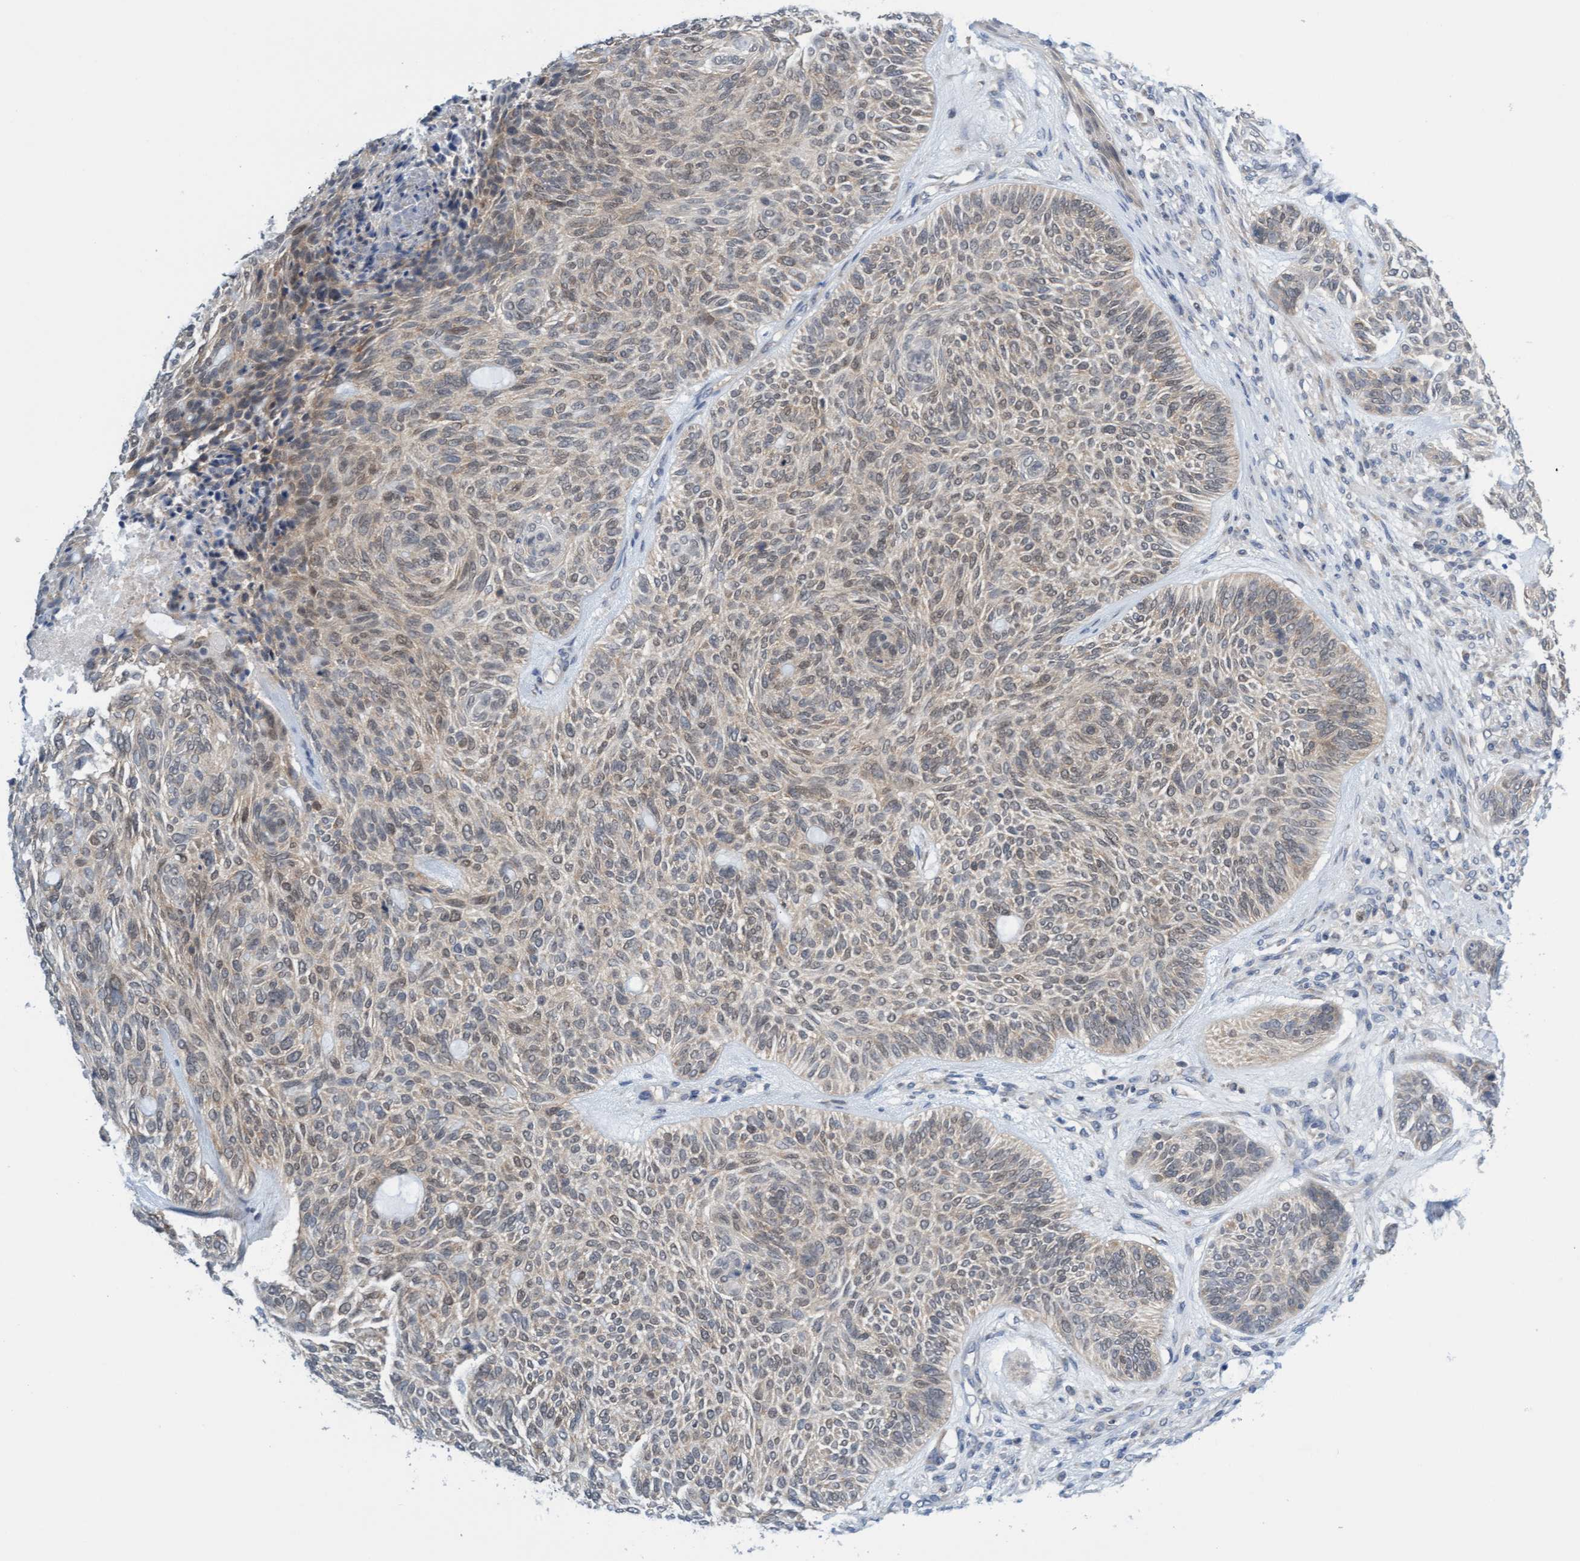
{"staining": {"intensity": "weak", "quantity": "25%-75%", "location": "cytoplasmic/membranous"}, "tissue": "skin cancer", "cell_type": "Tumor cells", "image_type": "cancer", "snomed": [{"axis": "morphology", "description": "Basal cell carcinoma"}, {"axis": "topography", "description": "Skin"}], "caption": "IHC photomicrograph of neoplastic tissue: human skin basal cell carcinoma stained using IHC demonstrates low levels of weak protein expression localized specifically in the cytoplasmic/membranous of tumor cells, appearing as a cytoplasmic/membranous brown color.", "gene": "AMZ2", "patient": {"sex": "male", "age": 55}}